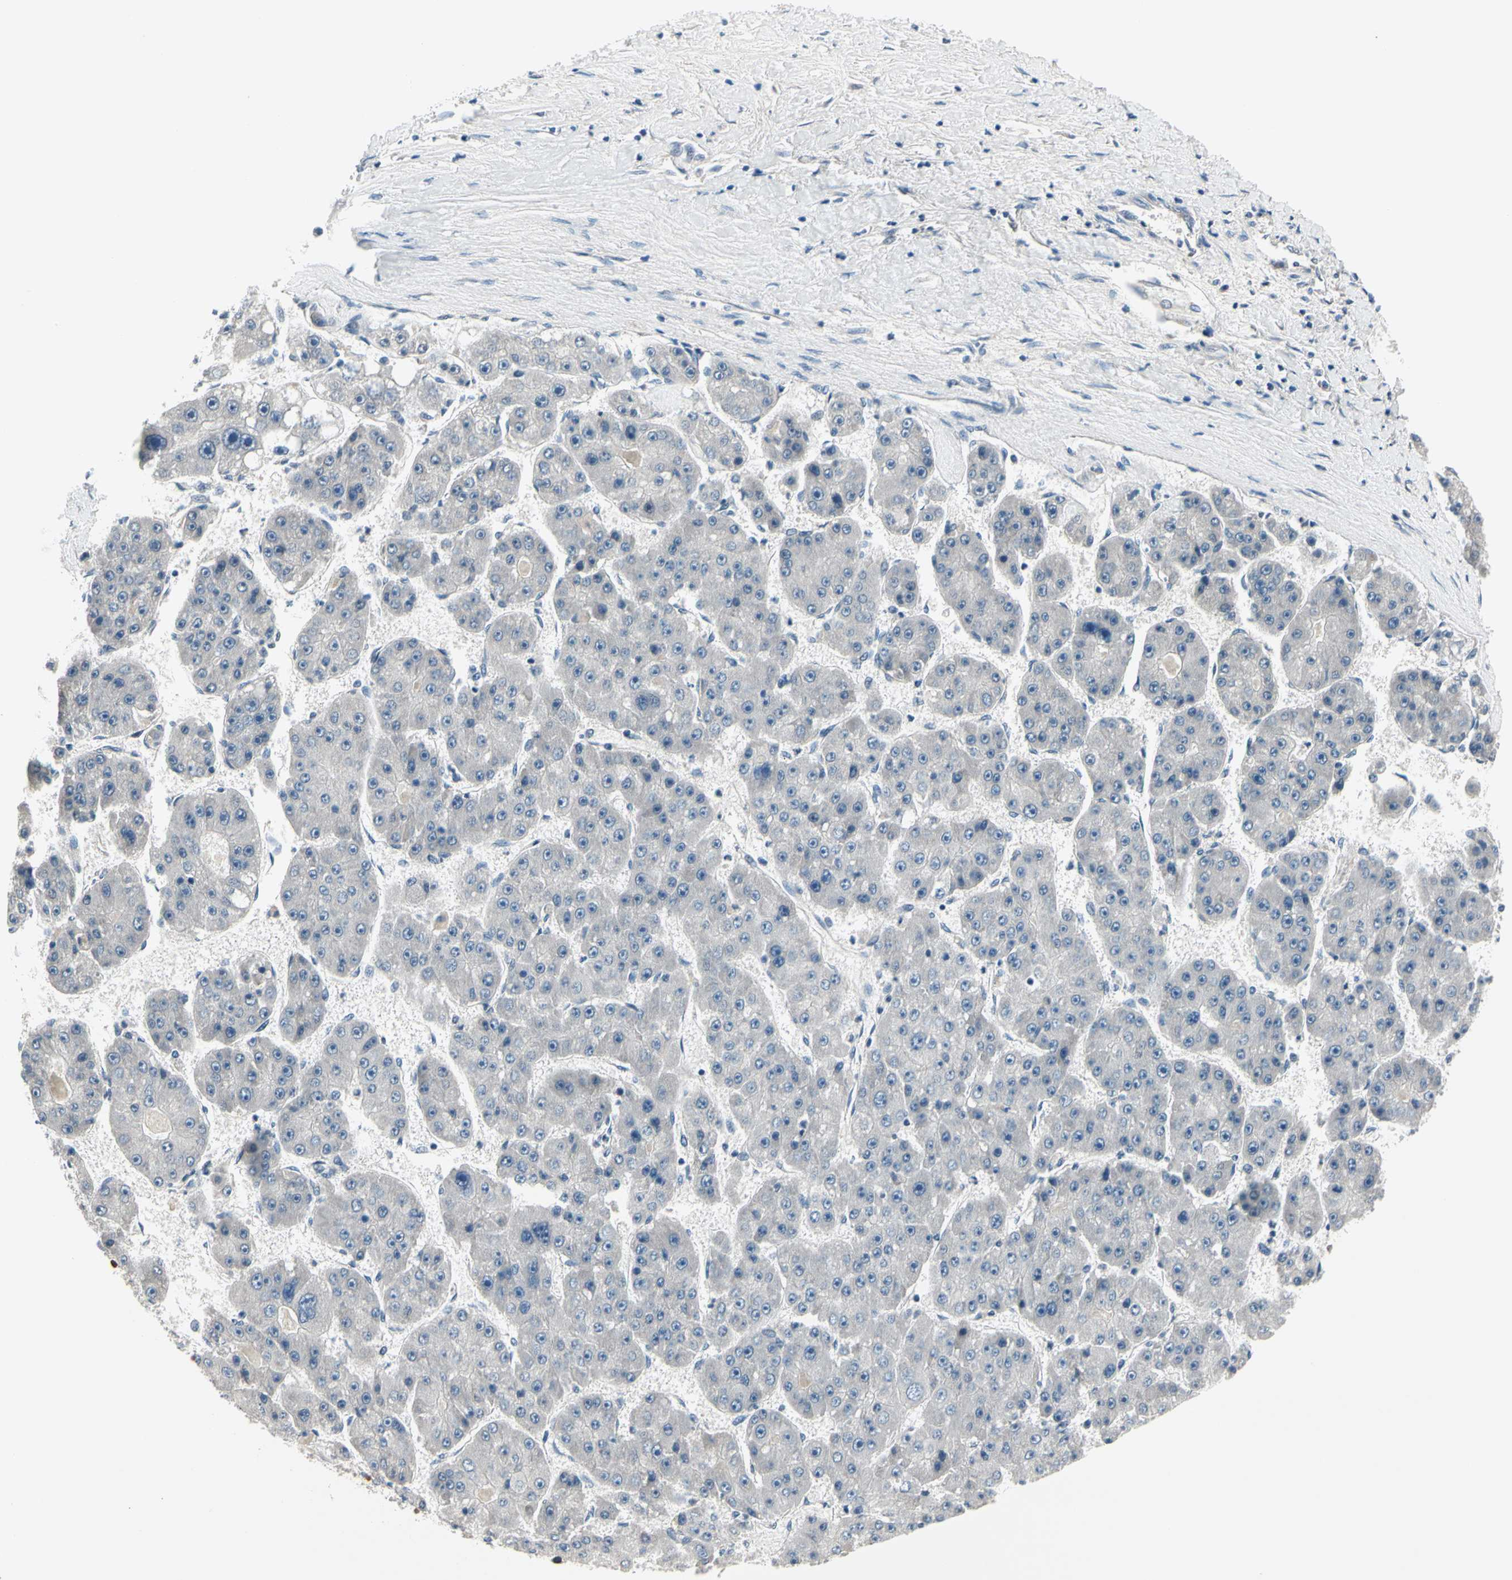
{"staining": {"intensity": "negative", "quantity": "none", "location": "none"}, "tissue": "liver cancer", "cell_type": "Tumor cells", "image_type": "cancer", "snomed": [{"axis": "morphology", "description": "Carcinoma, Hepatocellular, NOS"}, {"axis": "topography", "description": "Liver"}], "caption": "A high-resolution photomicrograph shows immunohistochemistry (IHC) staining of liver hepatocellular carcinoma, which exhibits no significant positivity in tumor cells.", "gene": "SELENOK", "patient": {"sex": "female", "age": 61}}